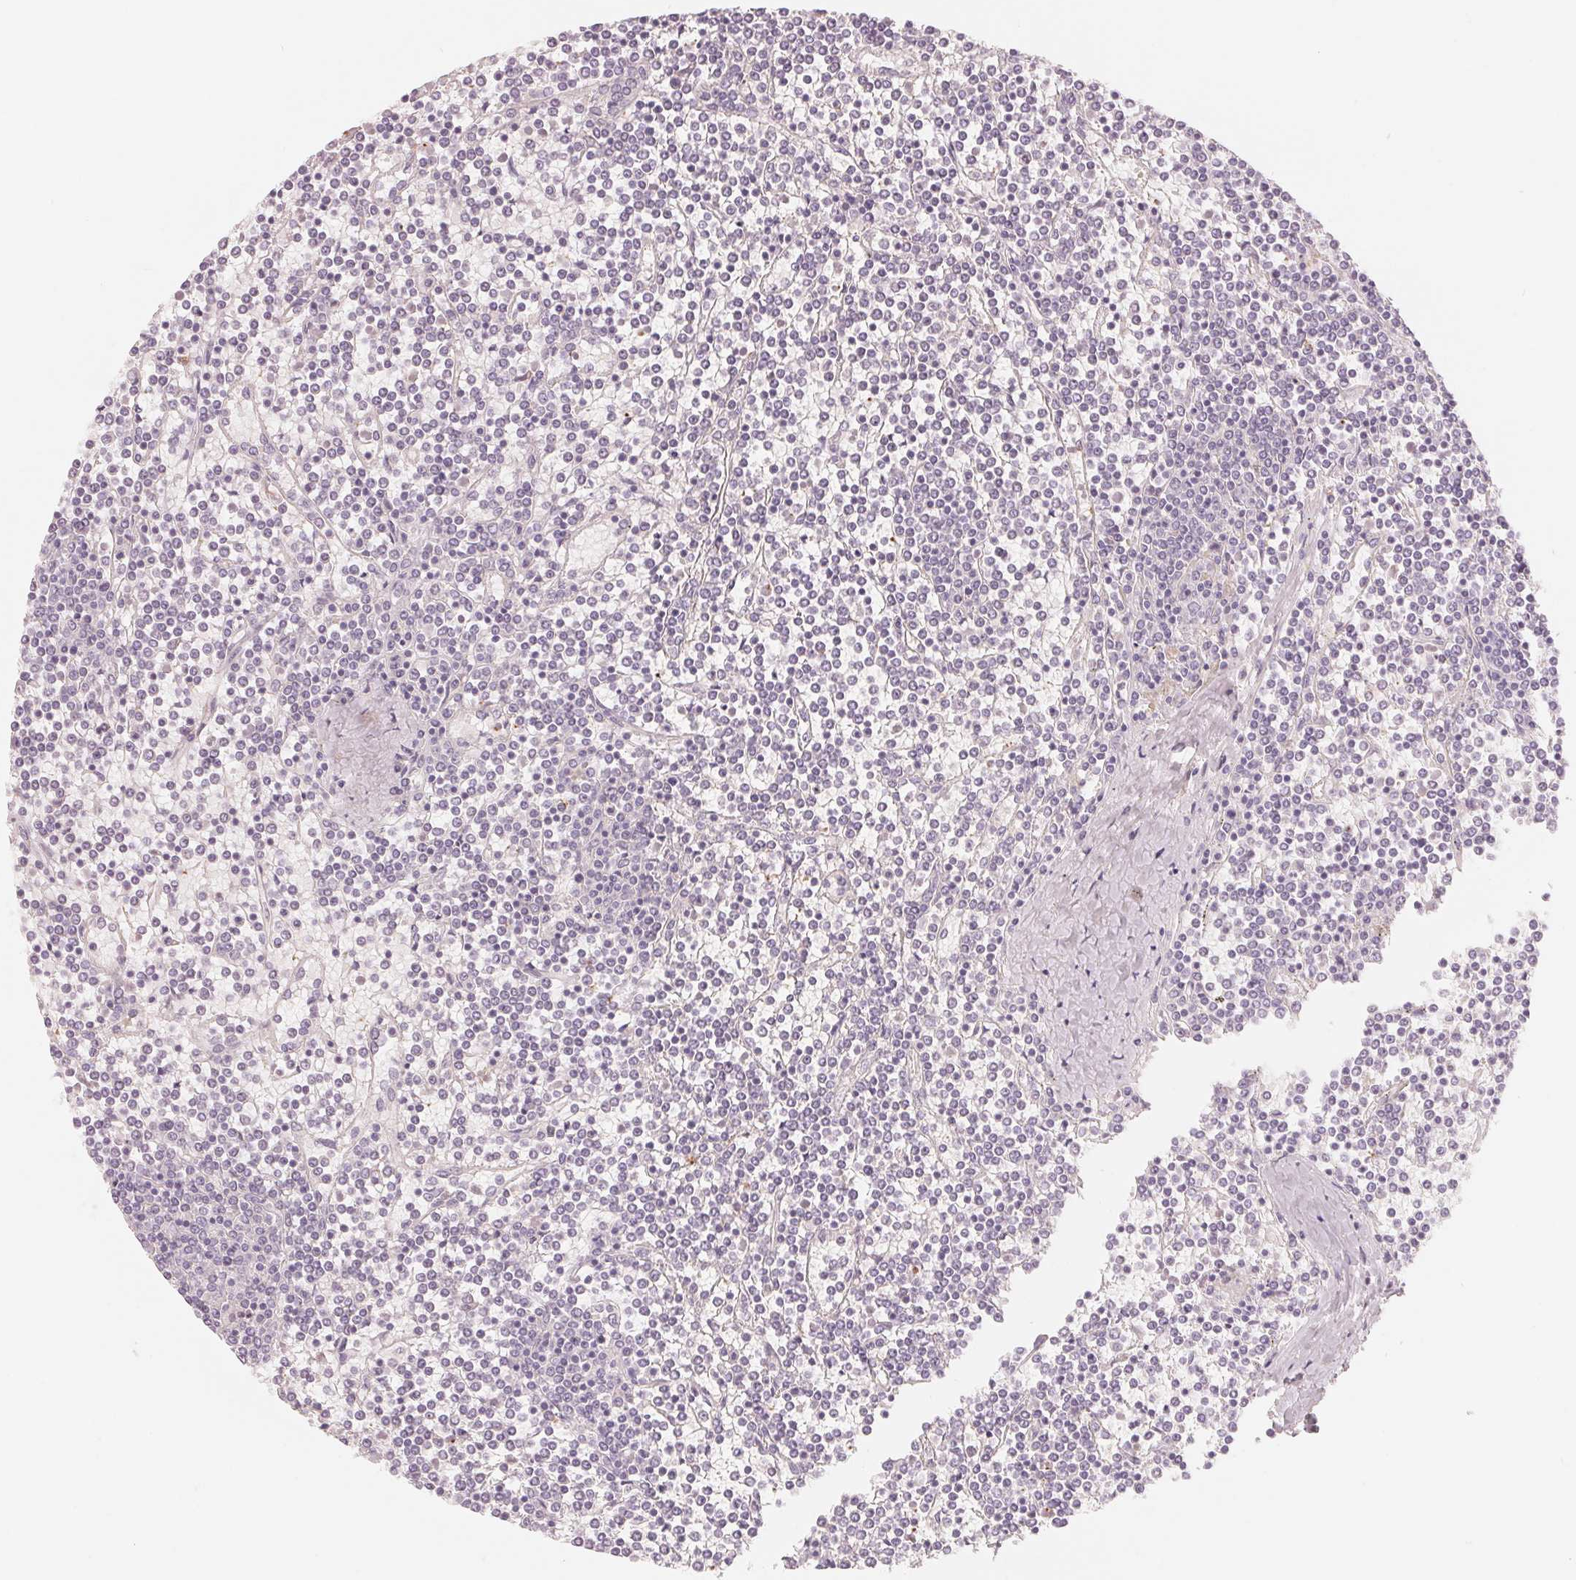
{"staining": {"intensity": "negative", "quantity": "none", "location": "none"}, "tissue": "lymphoma", "cell_type": "Tumor cells", "image_type": "cancer", "snomed": [{"axis": "morphology", "description": "Malignant lymphoma, non-Hodgkin's type, Low grade"}, {"axis": "topography", "description": "Spleen"}], "caption": "Immunohistochemical staining of lymphoma demonstrates no significant expression in tumor cells. The staining is performed using DAB brown chromogen with nuclei counter-stained in using hematoxylin.", "gene": "CFHR2", "patient": {"sex": "female", "age": 19}}